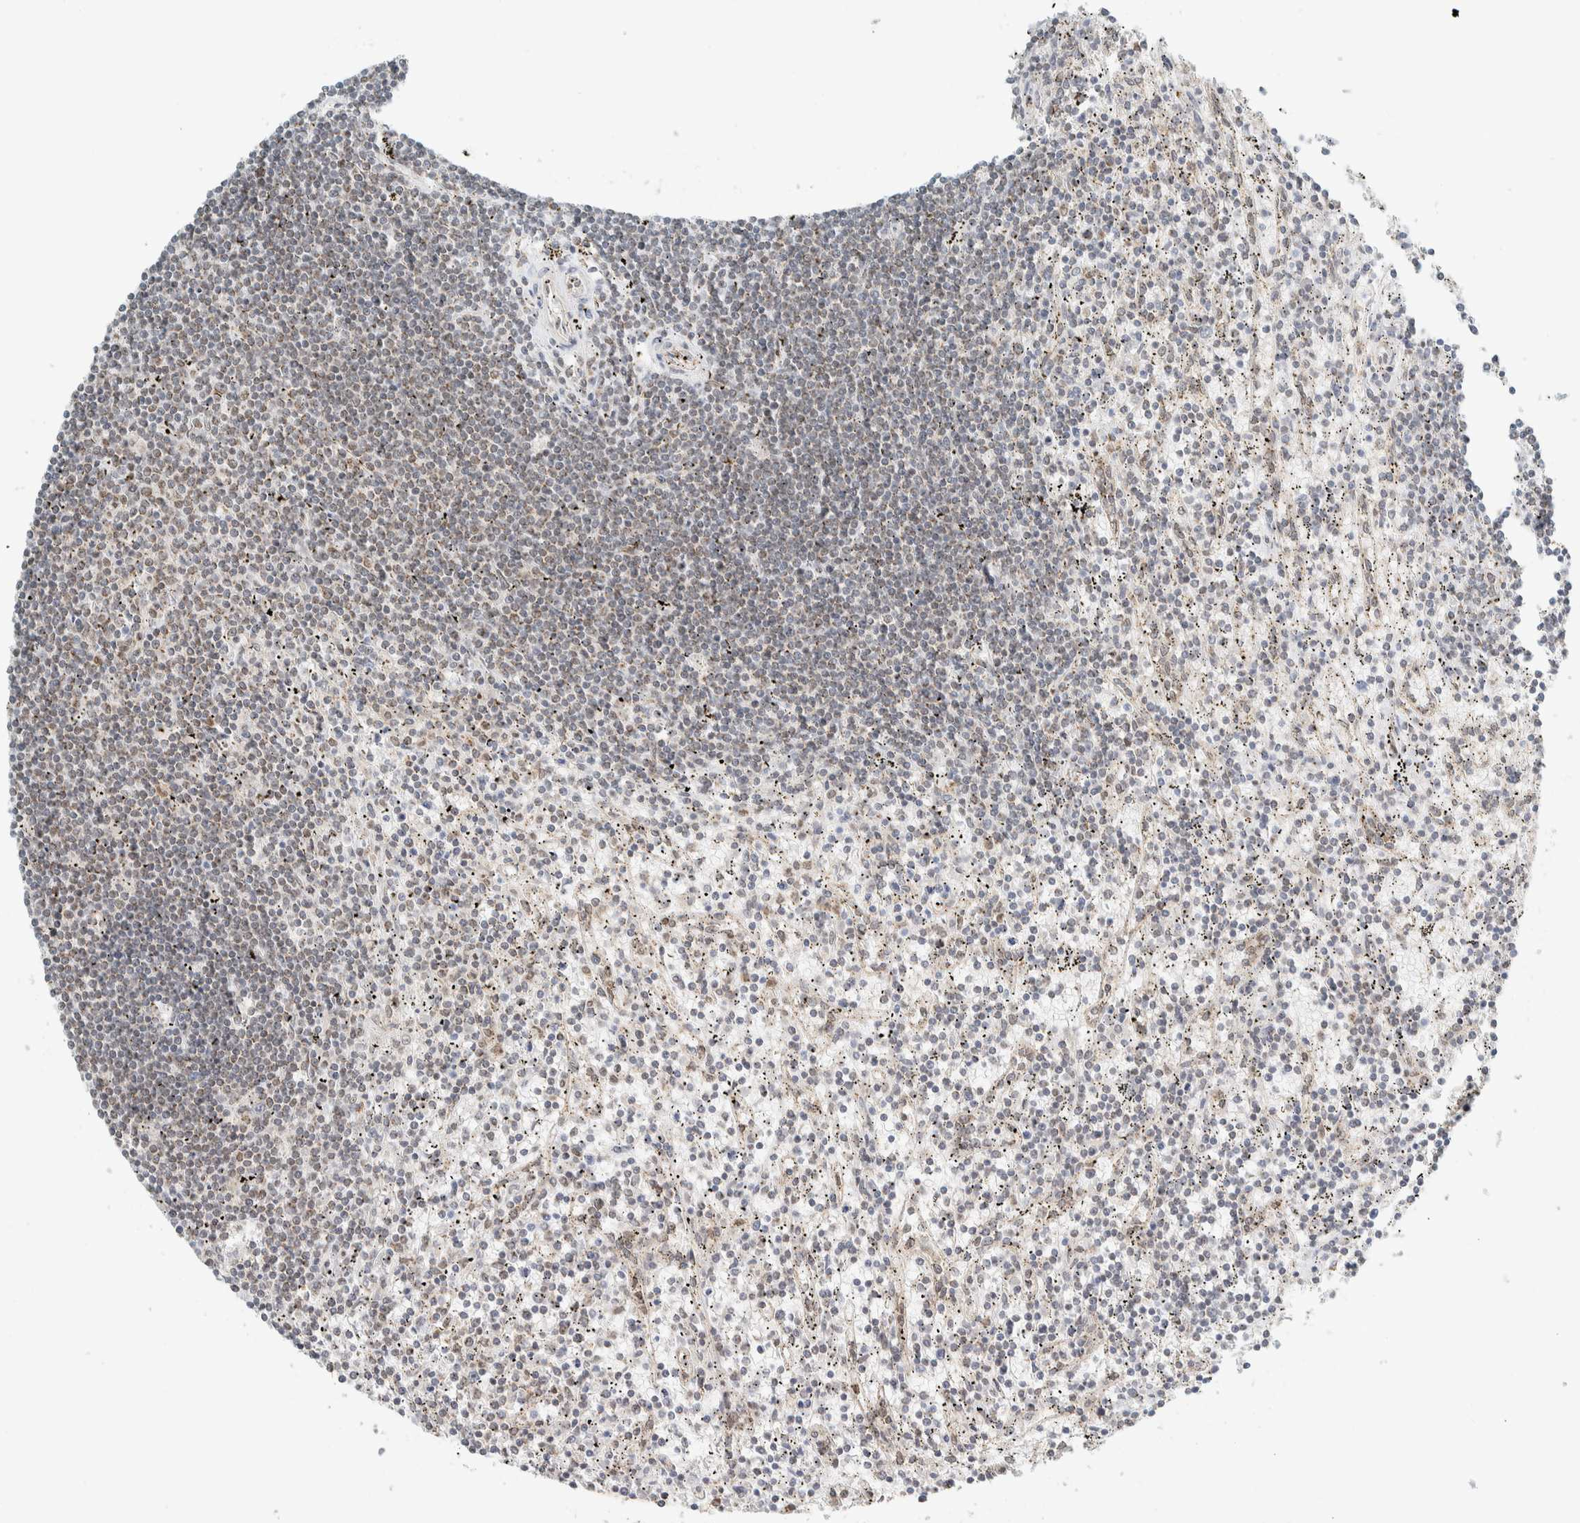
{"staining": {"intensity": "negative", "quantity": "none", "location": "none"}, "tissue": "lymphoma", "cell_type": "Tumor cells", "image_type": "cancer", "snomed": [{"axis": "morphology", "description": "Malignant lymphoma, non-Hodgkin's type, Low grade"}, {"axis": "topography", "description": "Spleen"}], "caption": "Immunohistochemistry of human lymphoma exhibits no staining in tumor cells.", "gene": "TFE3", "patient": {"sex": "male", "age": 76}}